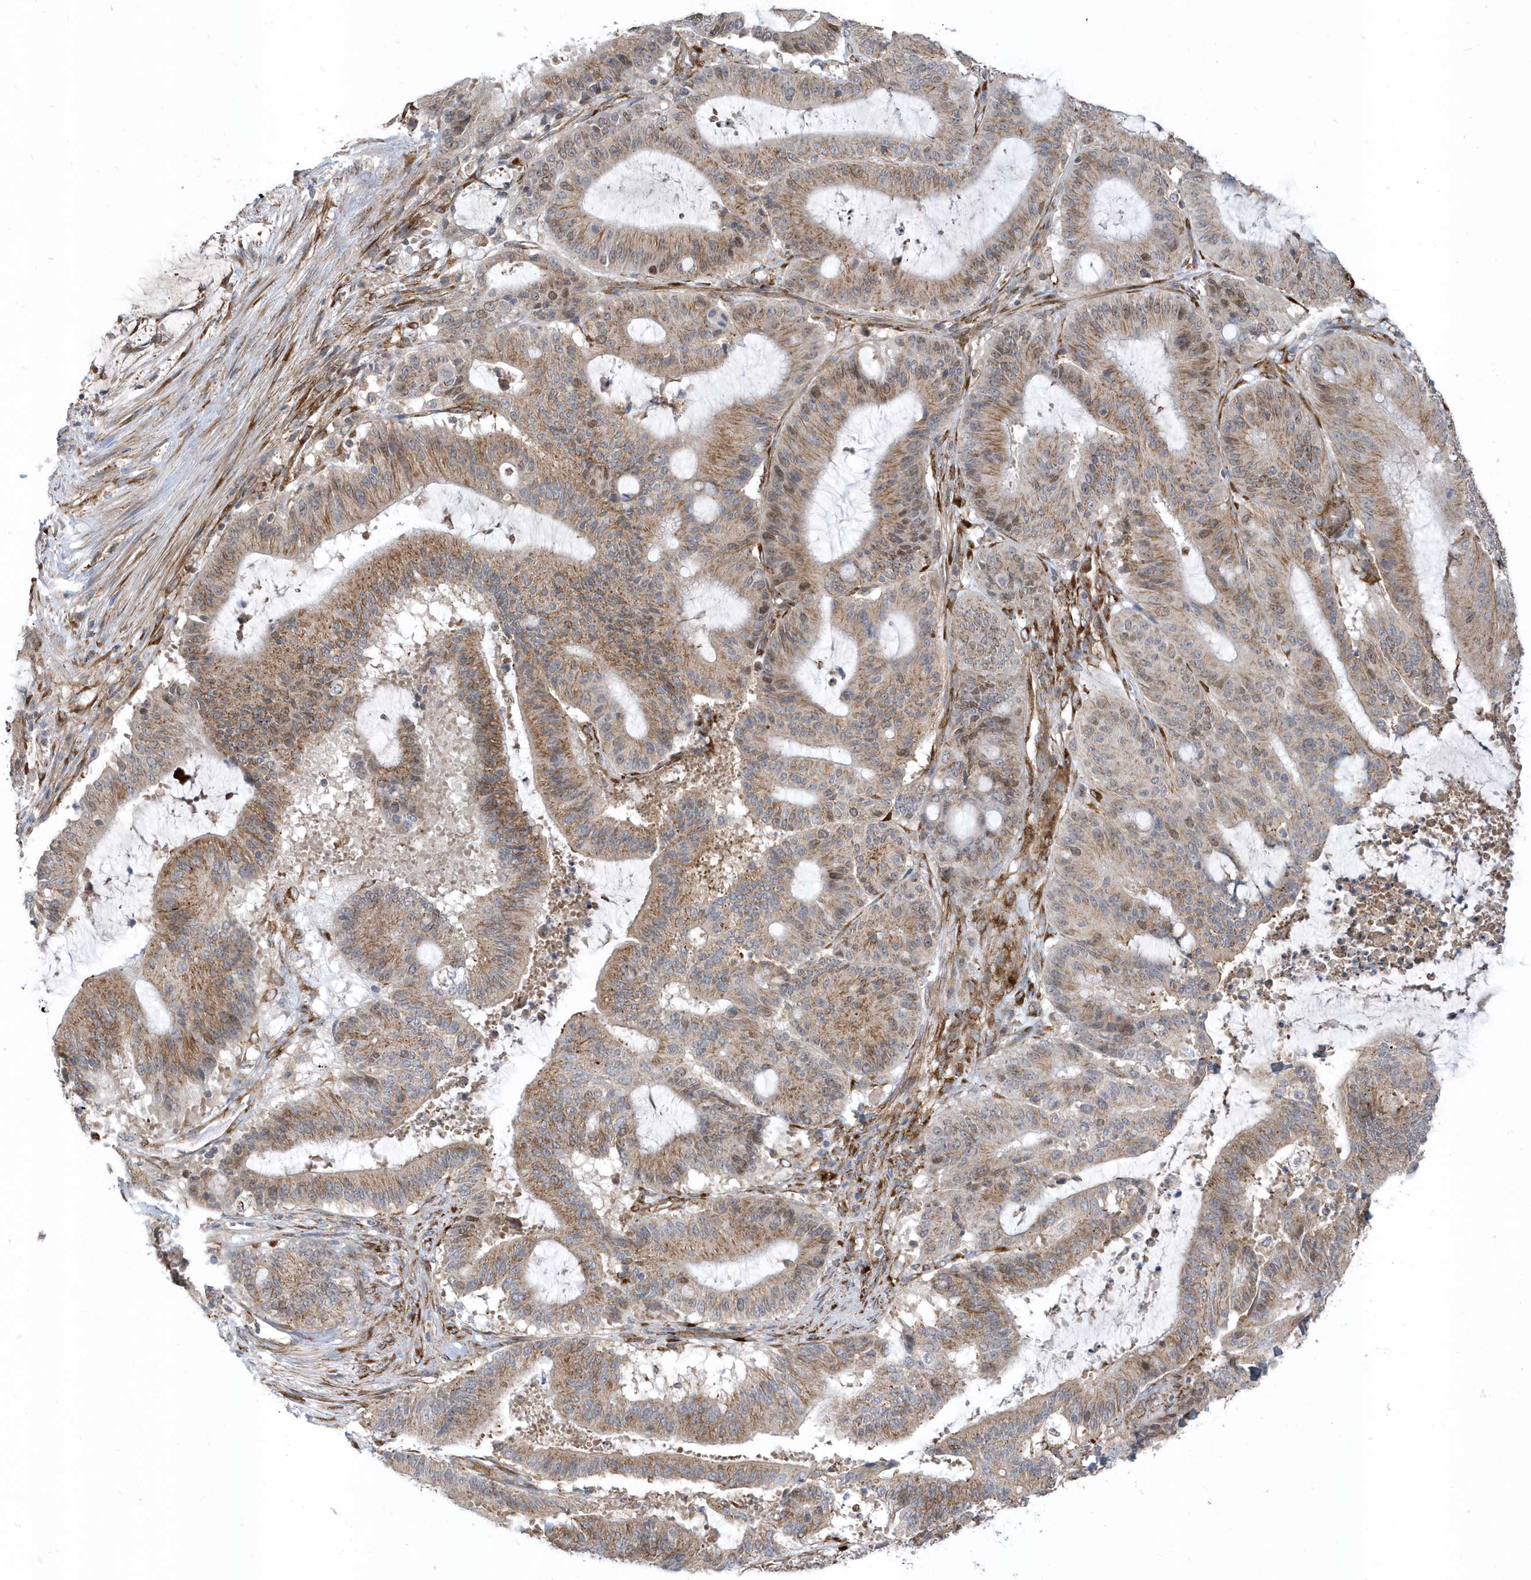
{"staining": {"intensity": "moderate", "quantity": ">75%", "location": "cytoplasmic/membranous,nuclear"}, "tissue": "liver cancer", "cell_type": "Tumor cells", "image_type": "cancer", "snomed": [{"axis": "morphology", "description": "Normal tissue, NOS"}, {"axis": "morphology", "description": "Cholangiocarcinoma"}, {"axis": "topography", "description": "Liver"}, {"axis": "topography", "description": "Peripheral nerve tissue"}], "caption": "An immunohistochemistry (IHC) micrograph of tumor tissue is shown. Protein staining in brown highlights moderate cytoplasmic/membranous and nuclear positivity in cholangiocarcinoma (liver) within tumor cells. (Stains: DAB in brown, nuclei in blue, Microscopy: brightfield microscopy at high magnification).", "gene": "HRH4", "patient": {"sex": "female", "age": 73}}